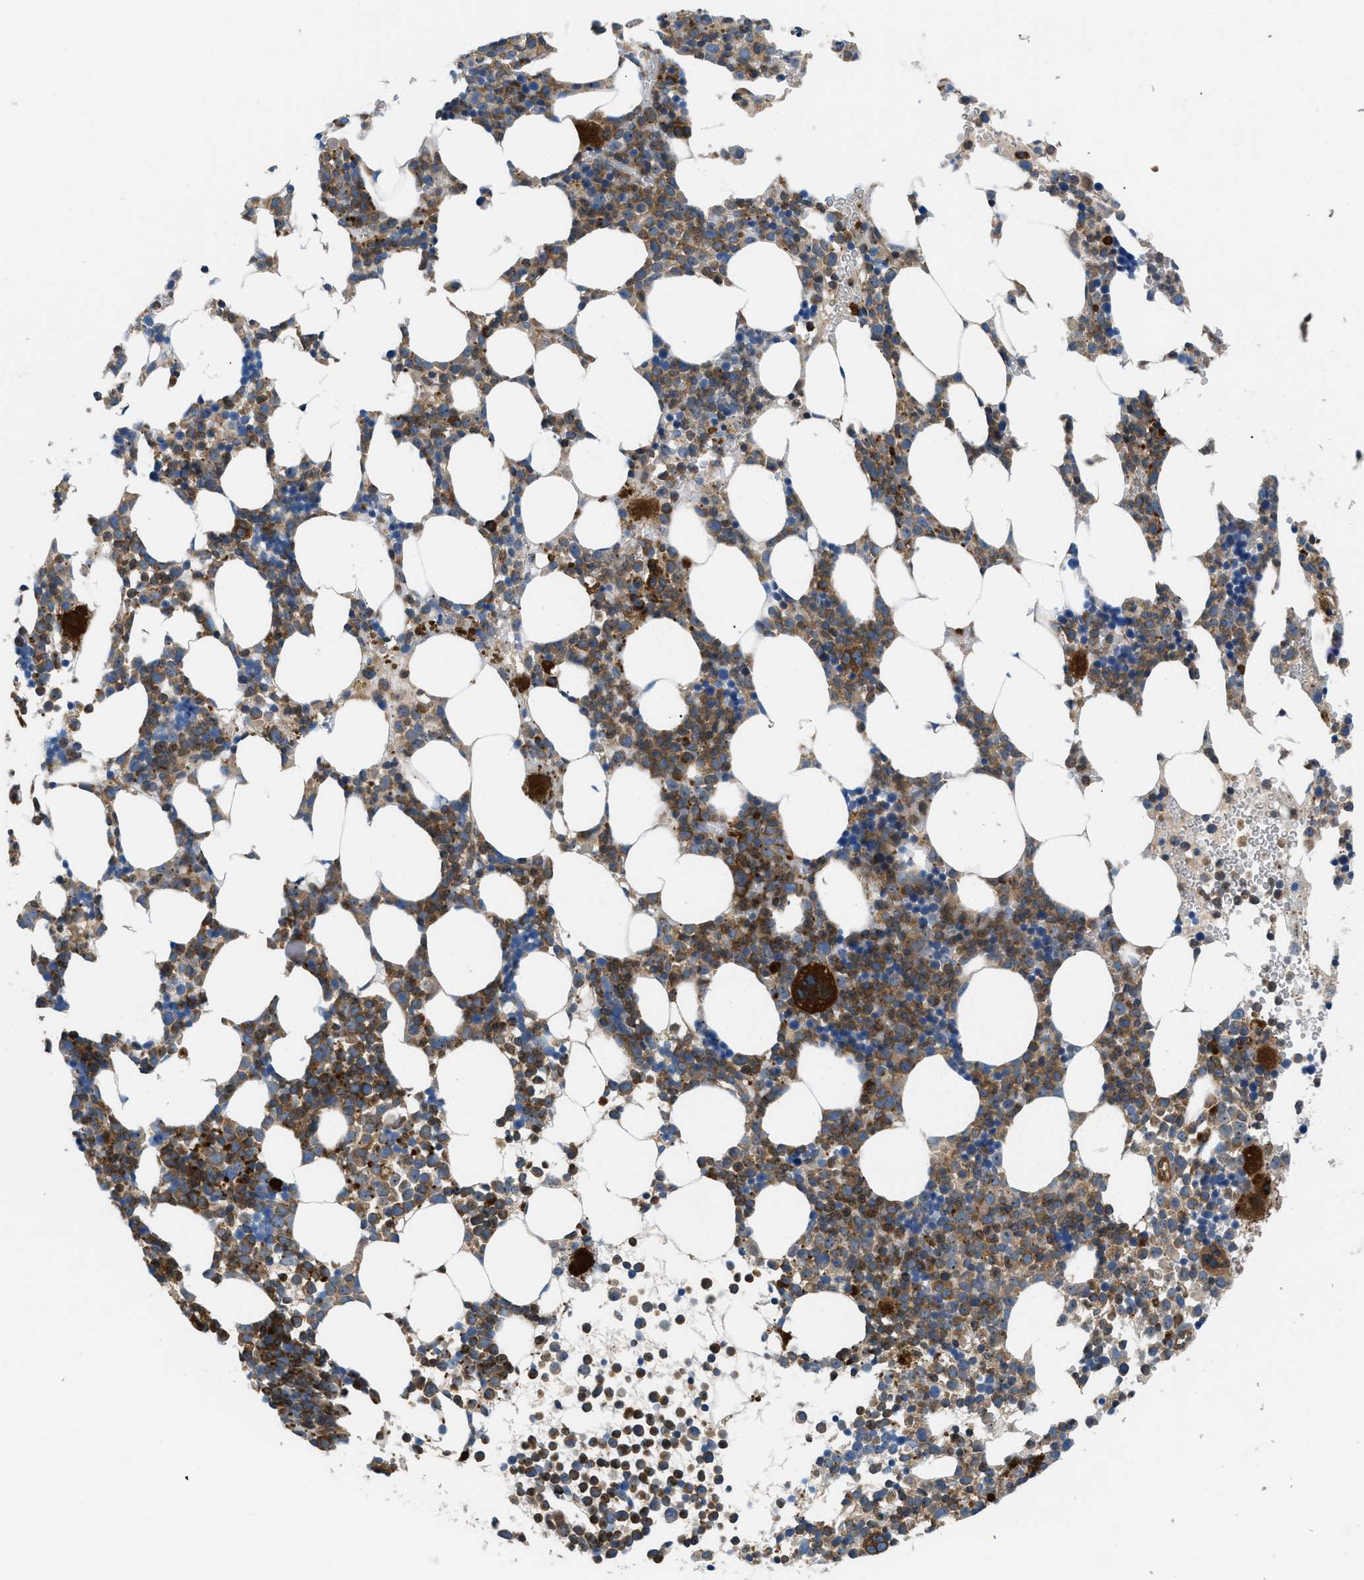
{"staining": {"intensity": "moderate", "quantity": "25%-75%", "location": "cytoplasmic/membranous"}, "tissue": "bone marrow", "cell_type": "Hematopoietic cells", "image_type": "normal", "snomed": [{"axis": "morphology", "description": "Normal tissue, NOS"}, {"axis": "morphology", "description": "Inflammation, NOS"}, {"axis": "topography", "description": "Bone marrow"}], "caption": "Hematopoietic cells show moderate cytoplasmic/membranous expression in approximately 25%-75% of cells in normal bone marrow.", "gene": "ATP2A3", "patient": {"sex": "female", "age": 67}}